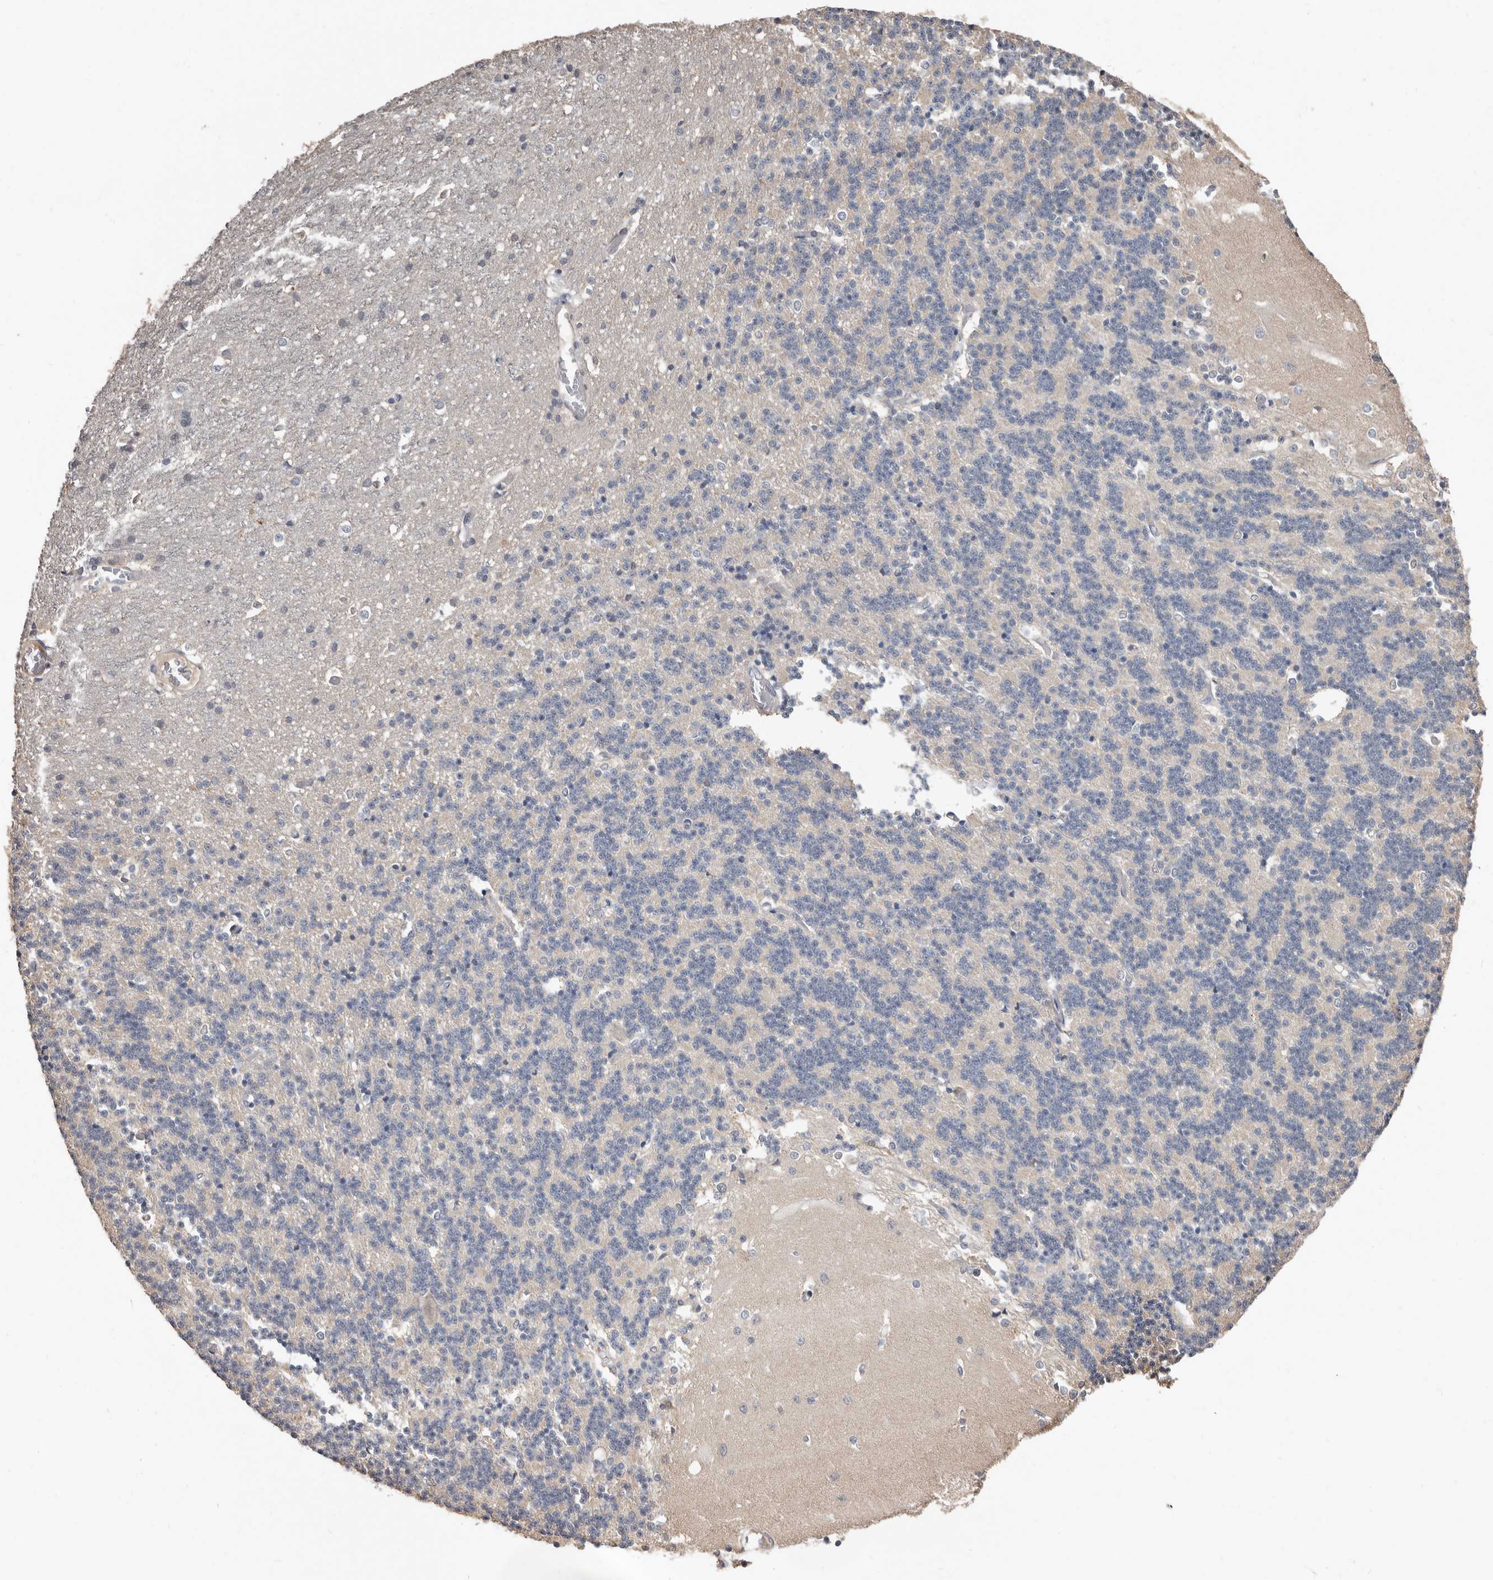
{"staining": {"intensity": "negative", "quantity": "none", "location": "none"}, "tissue": "cerebellum", "cell_type": "Cells in granular layer", "image_type": "normal", "snomed": [{"axis": "morphology", "description": "Normal tissue, NOS"}, {"axis": "topography", "description": "Cerebellum"}], "caption": "Human cerebellum stained for a protein using immunohistochemistry displays no expression in cells in granular layer.", "gene": "MRPL18", "patient": {"sex": "male", "age": 37}}